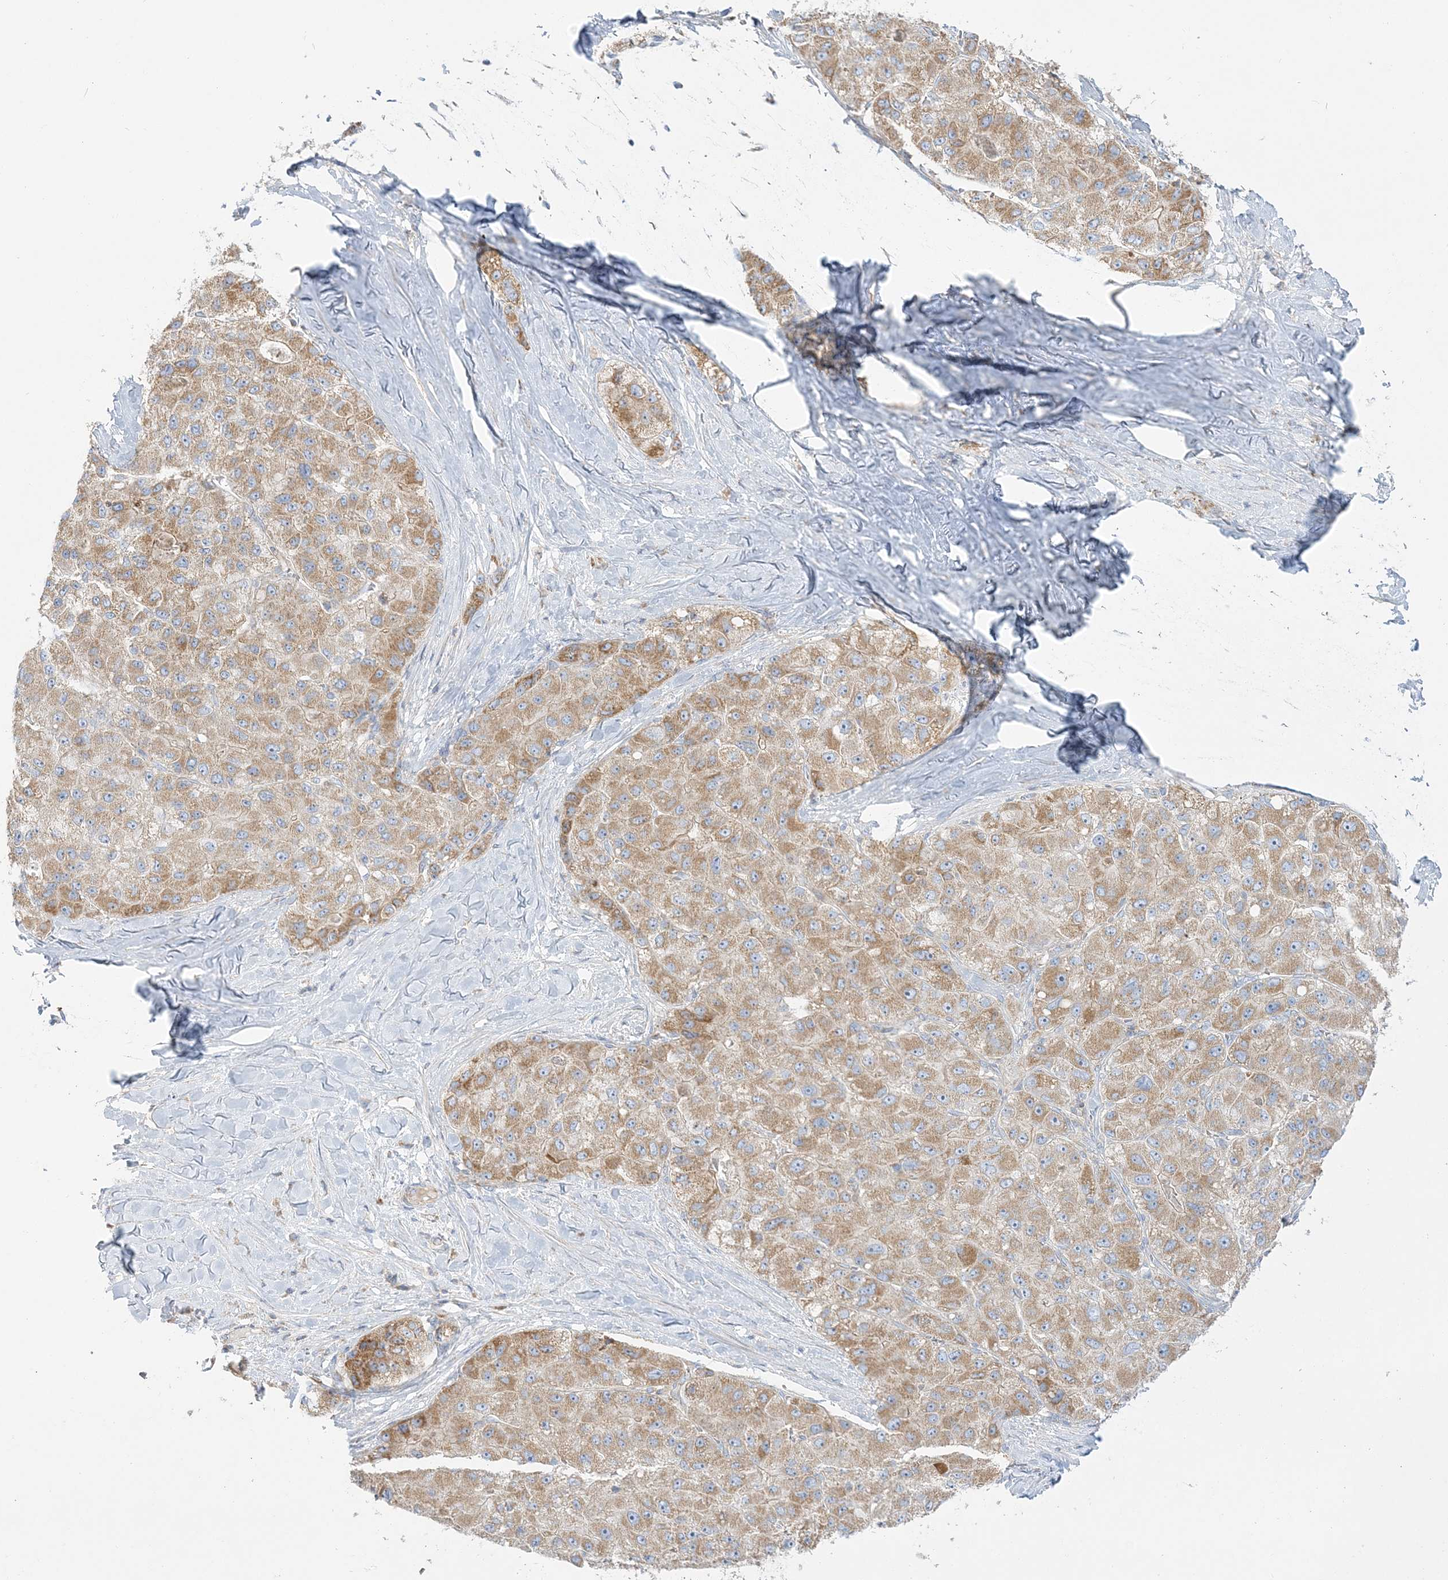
{"staining": {"intensity": "moderate", "quantity": ">75%", "location": "cytoplasmic/membranous"}, "tissue": "liver cancer", "cell_type": "Tumor cells", "image_type": "cancer", "snomed": [{"axis": "morphology", "description": "Carcinoma, Hepatocellular, NOS"}, {"axis": "topography", "description": "Liver"}], "caption": "A brown stain labels moderate cytoplasmic/membranous positivity of a protein in human liver hepatocellular carcinoma tumor cells.", "gene": "TBC1D14", "patient": {"sex": "male", "age": 80}}